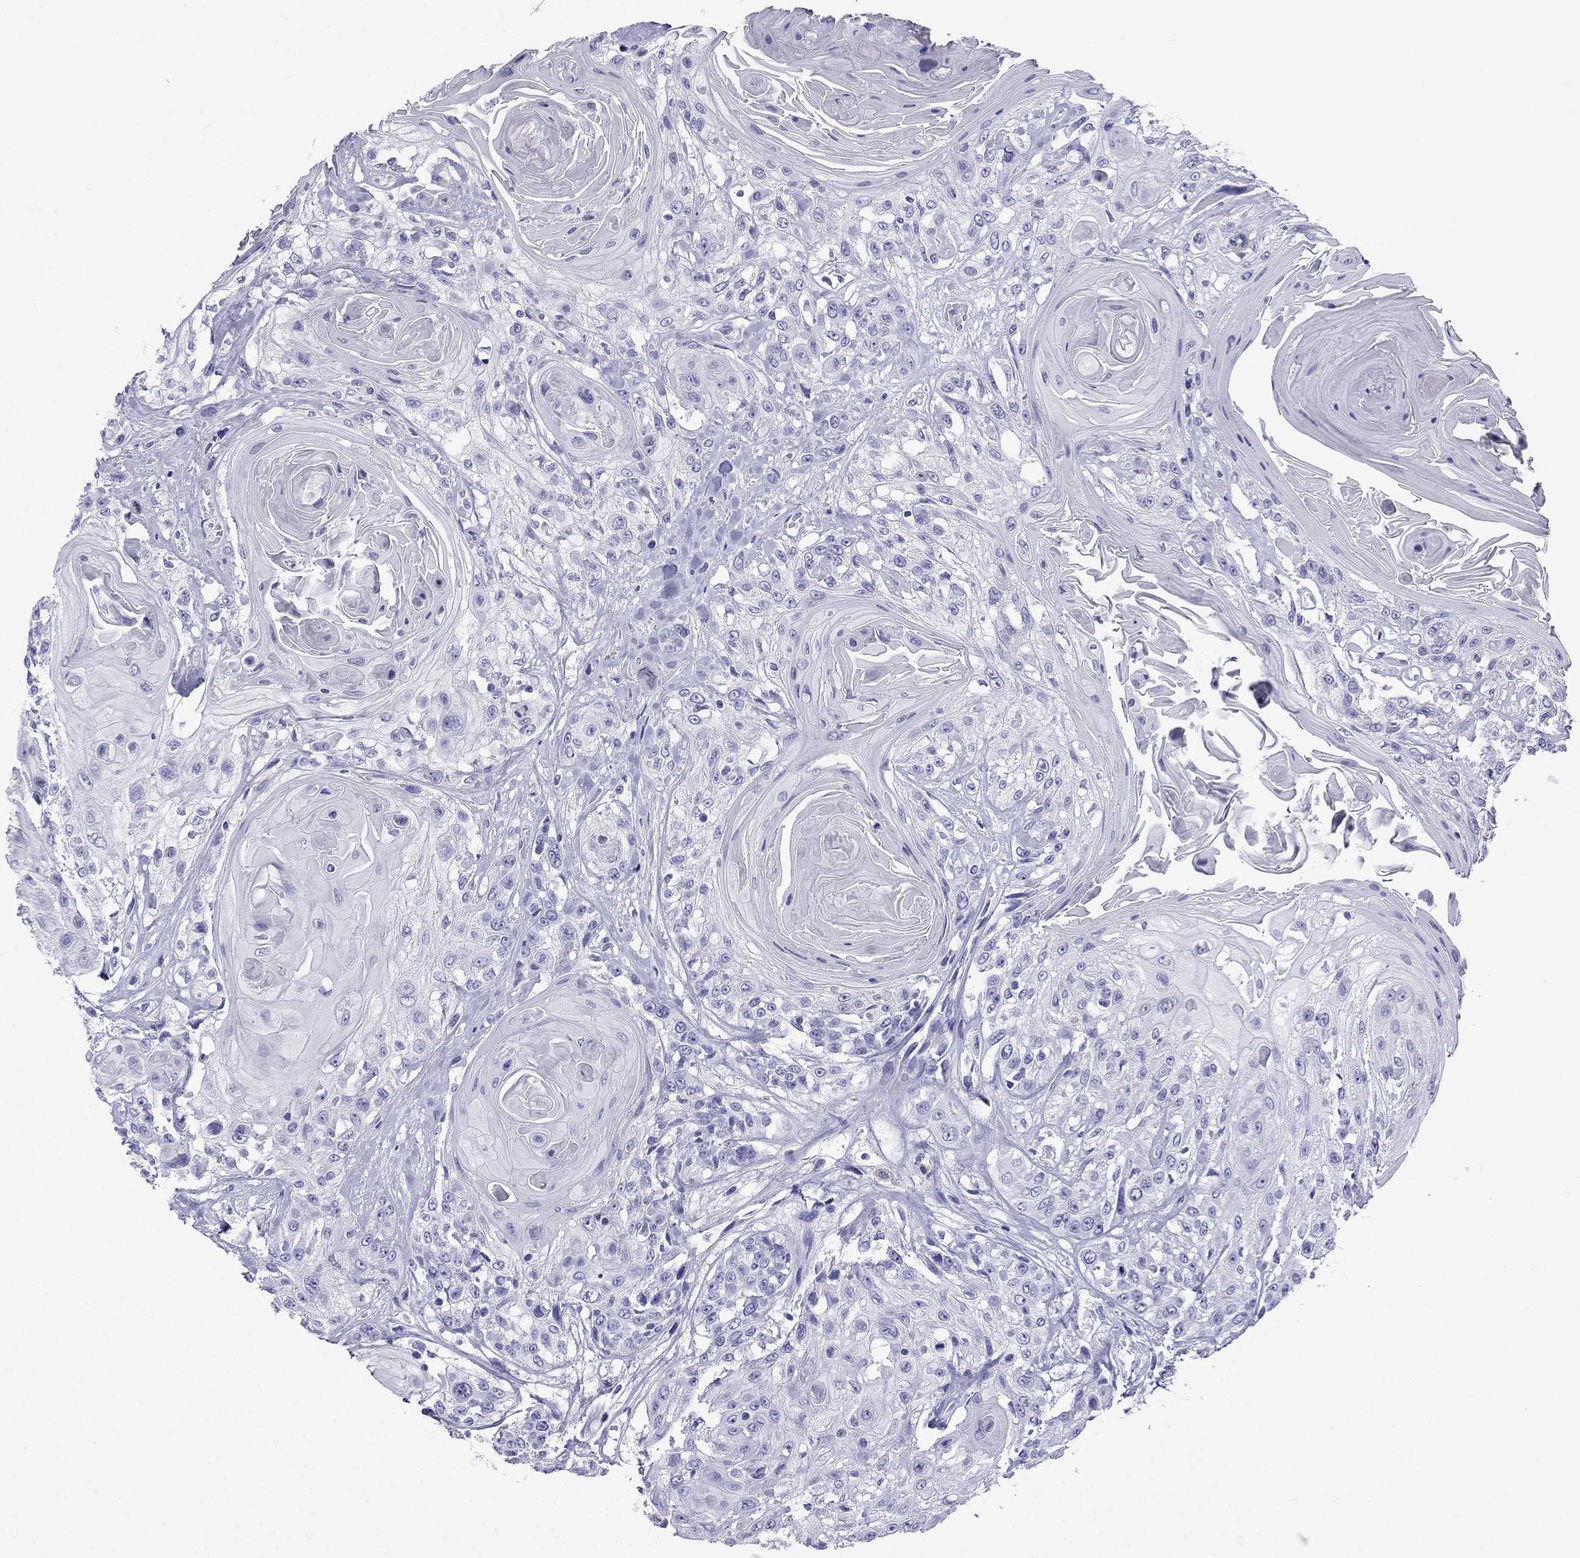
{"staining": {"intensity": "negative", "quantity": "none", "location": "none"}, "tissue": "head and neck cancer", "cell_type": "Tumor cells", "image_type": "cancer", "snomed": [{"axis": "morphology", "description": "Squamous cell carcinoma, NOS"}, {"axis": "topography", "description": "Head-Neck"}], "caption": "Micrograph shows no significant protein staining in tumor cells of head and neck cancer. (DAB immunohistochemistry (IHC) visualized using brightfield microscopy, high magnification).", "gene": "ARR3", "patient": {"sex": "female", "age": 59}}